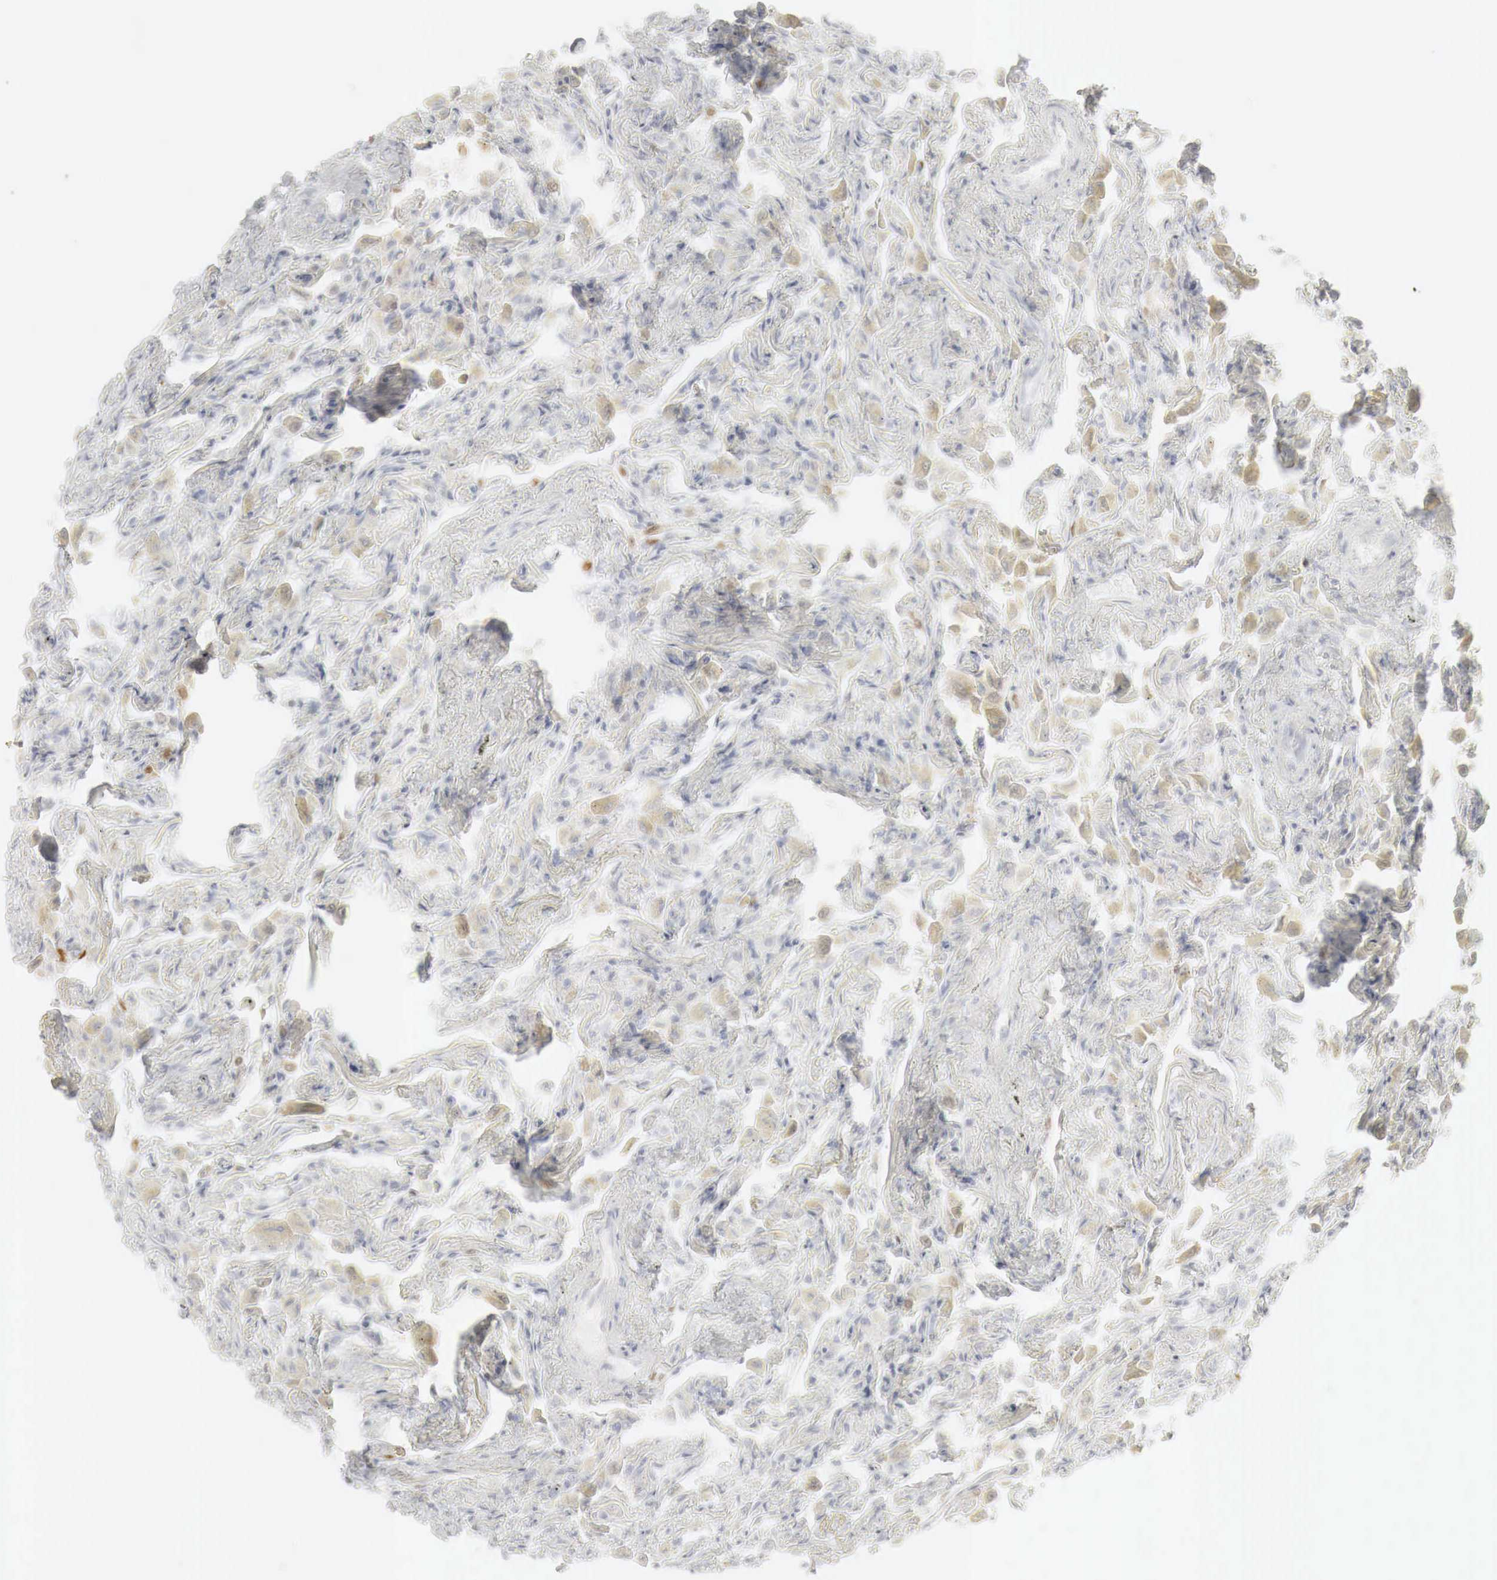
{"staining": {"intensity": "negative", "quantity": "none", "location": "none"}, "tissue": "lung", "cell_type": "Alveolar cells", "image_type": "normal", "snomed": [{"axis": "morphology", "description": "Normal tissue, NOS"}, {"axis": "topography", "description": "Lung"}], "caption": "Immunohistochemistry (IHC) image of benign lung stained for a protein (brown), which displays no expression in alveolar cells.", "gene": "TP63", "patient": {"sex": "male", "age": 73}}